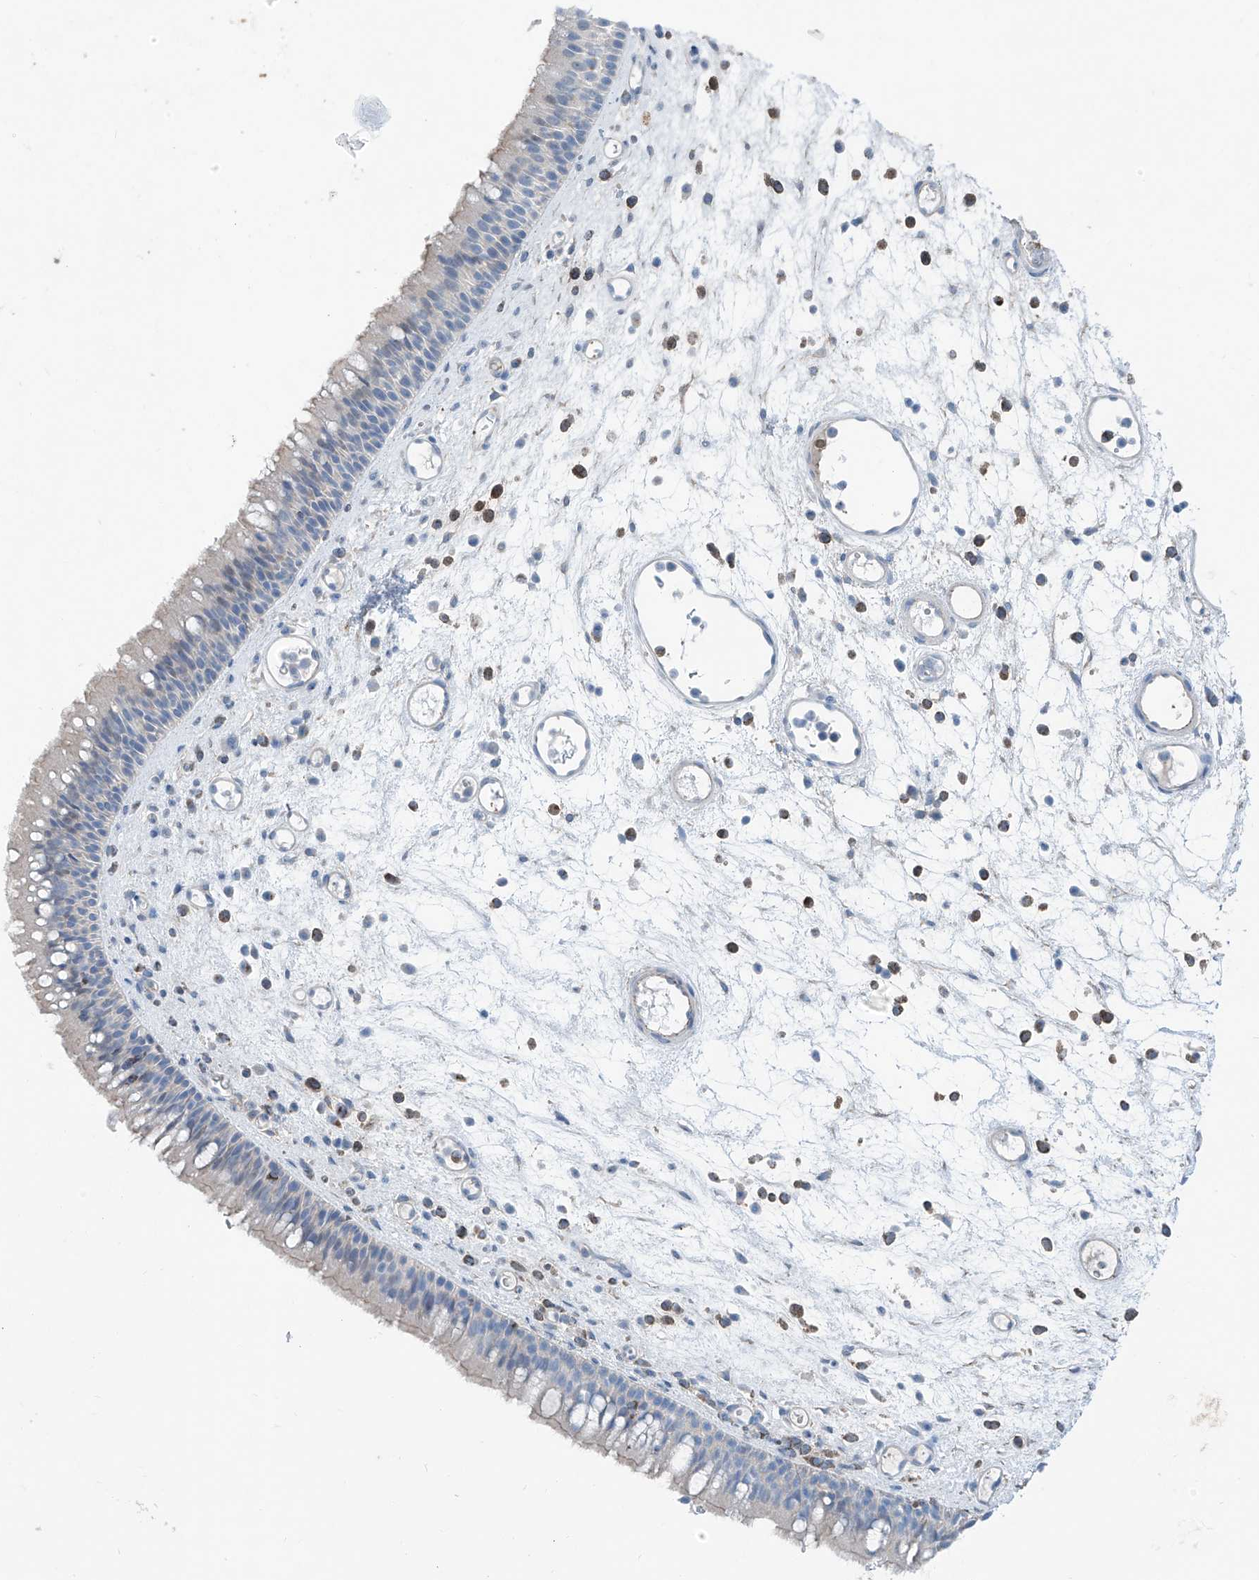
{"staining": {"intensity": "negative", "quantity": "none", "location": "none"}, "tissue": "nasopharynx", "cell_type": "Respiratory epithelial cells", "image_type": "normal", "snomed": [{"axis": "morphology", "description": "Normal tissue, NOS"}, {"axis": "morphology", "description": "Inflammation, NOS"}, {"axis": "morphology", "description": "Malignant melanoma, Metastatic site"}, {"axis": "topography", "description": "Nasopharynx"}], "caption": "IHC photomicrograph of normal nasopharynx stained for a protein (brown), which displays no expression in respiratory epithelial cells.", "gene": "ANKRD34A", "patient": {"sex": "male", "age": 70}}